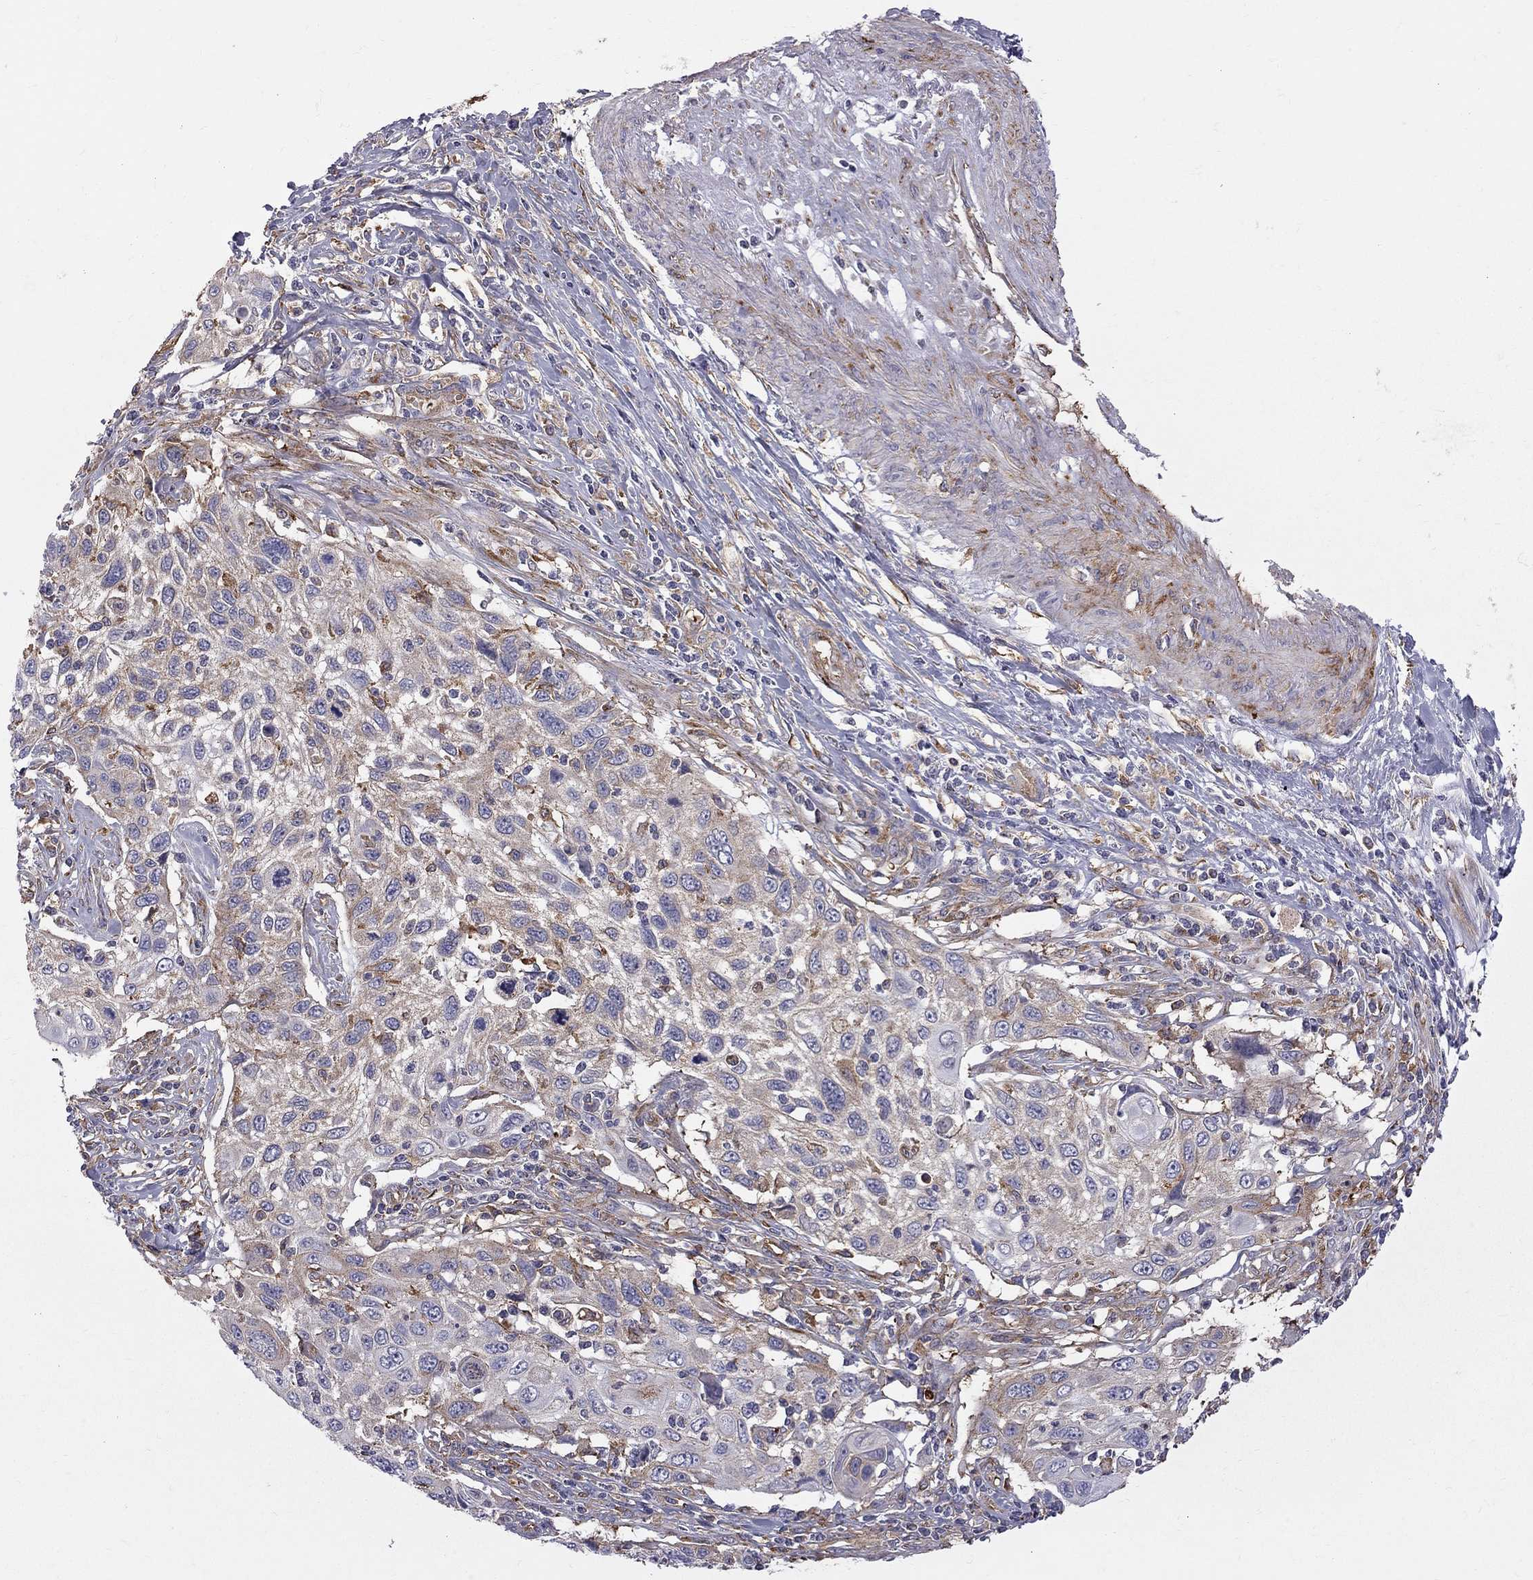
{"staining": {"intensity": "moderate", "quantity": "<25%", "location": "cytoplasmic/membranous"}, "tissue": "cervical cancer", "cell_type": "Tumor cells", "image_type": "cancer", "snomed": [{"axis": "morphology", "description": "Squamous cell carcinoma, NOS"}, {"axis": "topography", "description": "Cervix"}], "caption": "This histopathology image exhibits immunohistochemistry staining of squamous cell carcinoma (cervical), with low moderate cytoplasmic/membranous expression in approximately <25% of tumor cells.", "gene": "EIF4E3", "patient": {"sex": "female", "age": 70}}